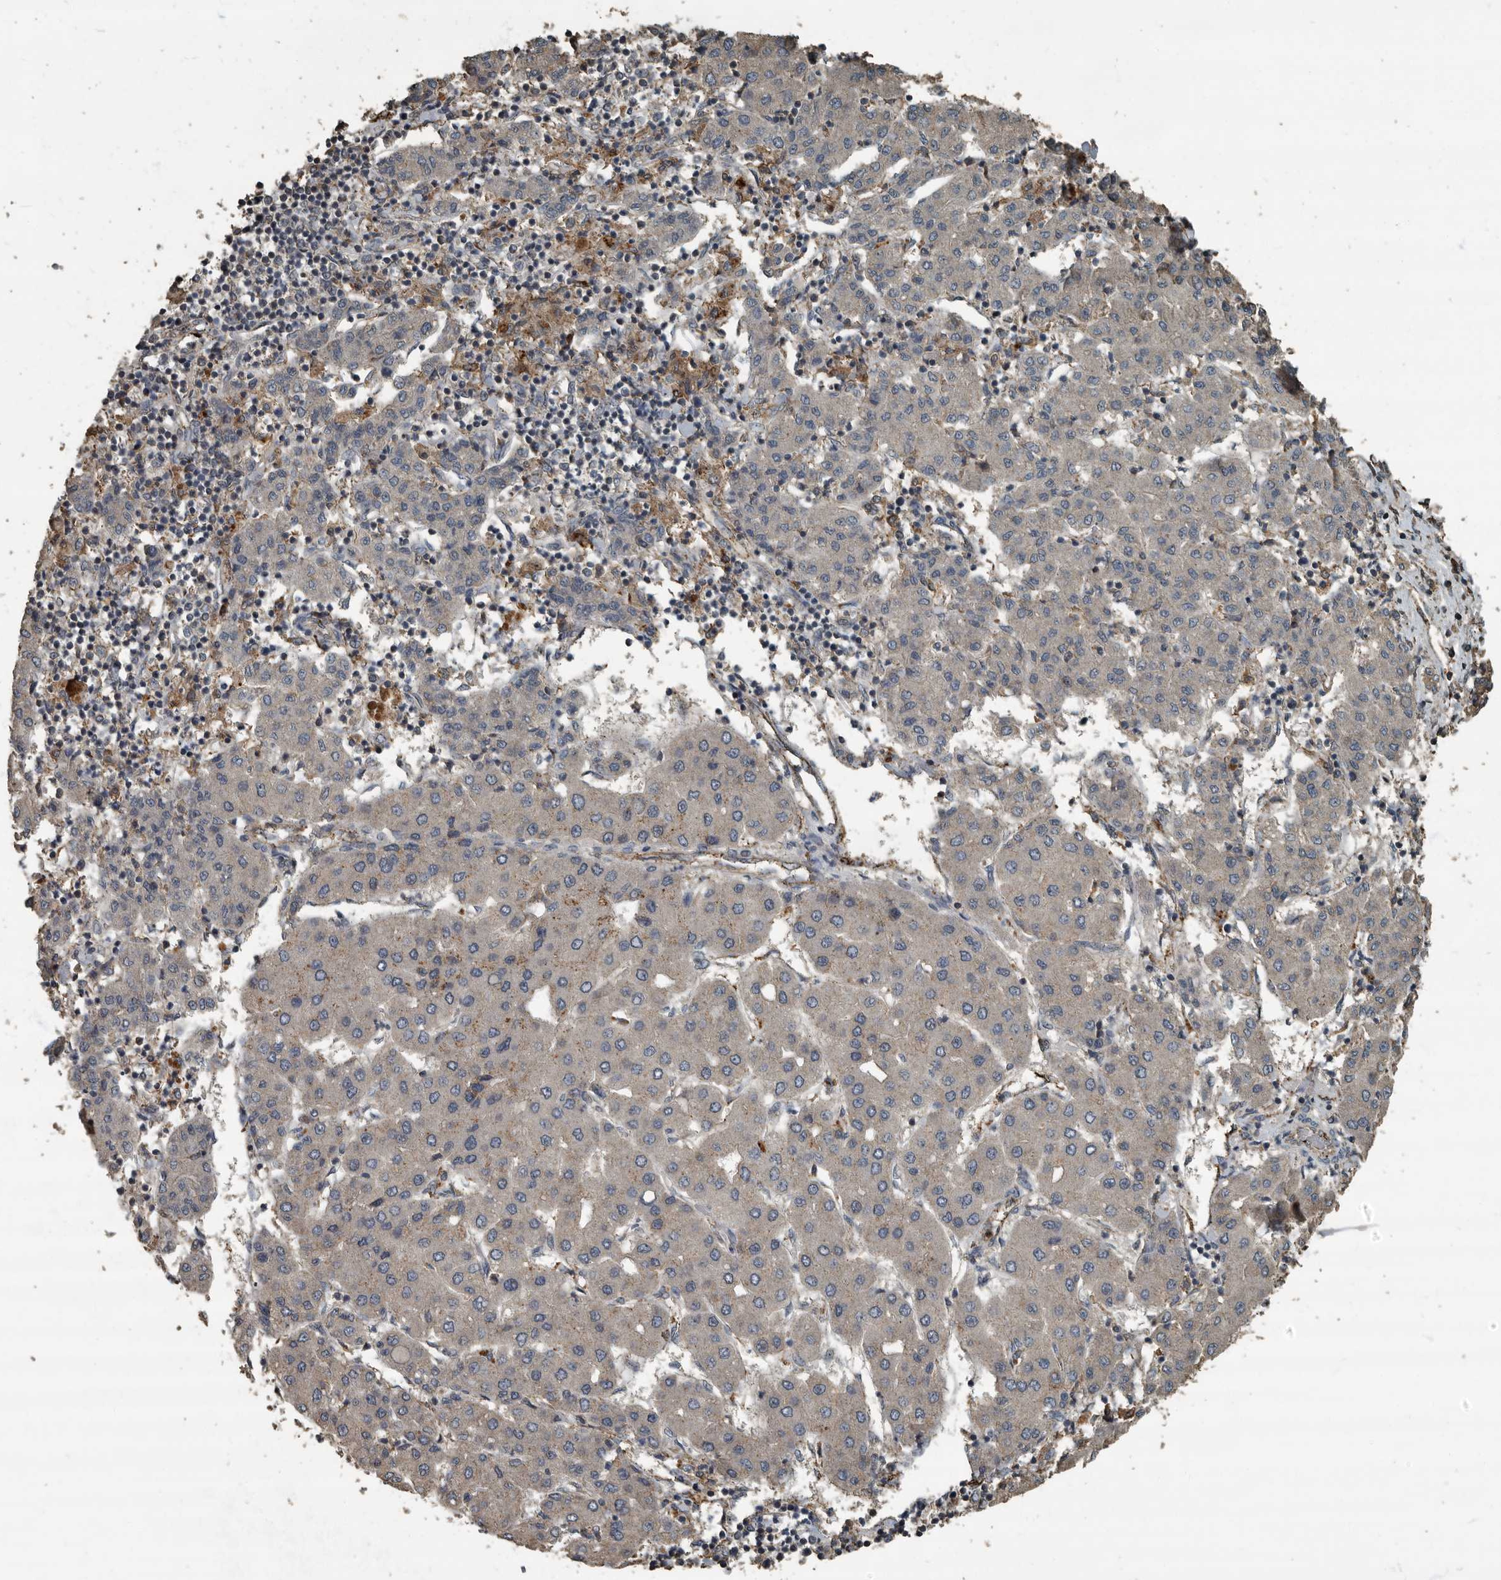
{"staining": {"intensity": "negative", "quantity": "none", "location": "none"}, "tissue": "liver cancer", "cell_type": "Tumor cells", "image_type": "cancer", "snomed": [{"axis": "morphology", "description": "Carcinoma, Hepatocellular, NOS"}, {"axis": "topography", "description": "Liver"}], "caption": "Immunohistochemical staining of human liver cancer exhibits no significant expression in tumor cells. (DAB IHC with hematoxylin counter stain).", "gene": "IL15RA", "patient": {"sex": "male", "age": 65}}